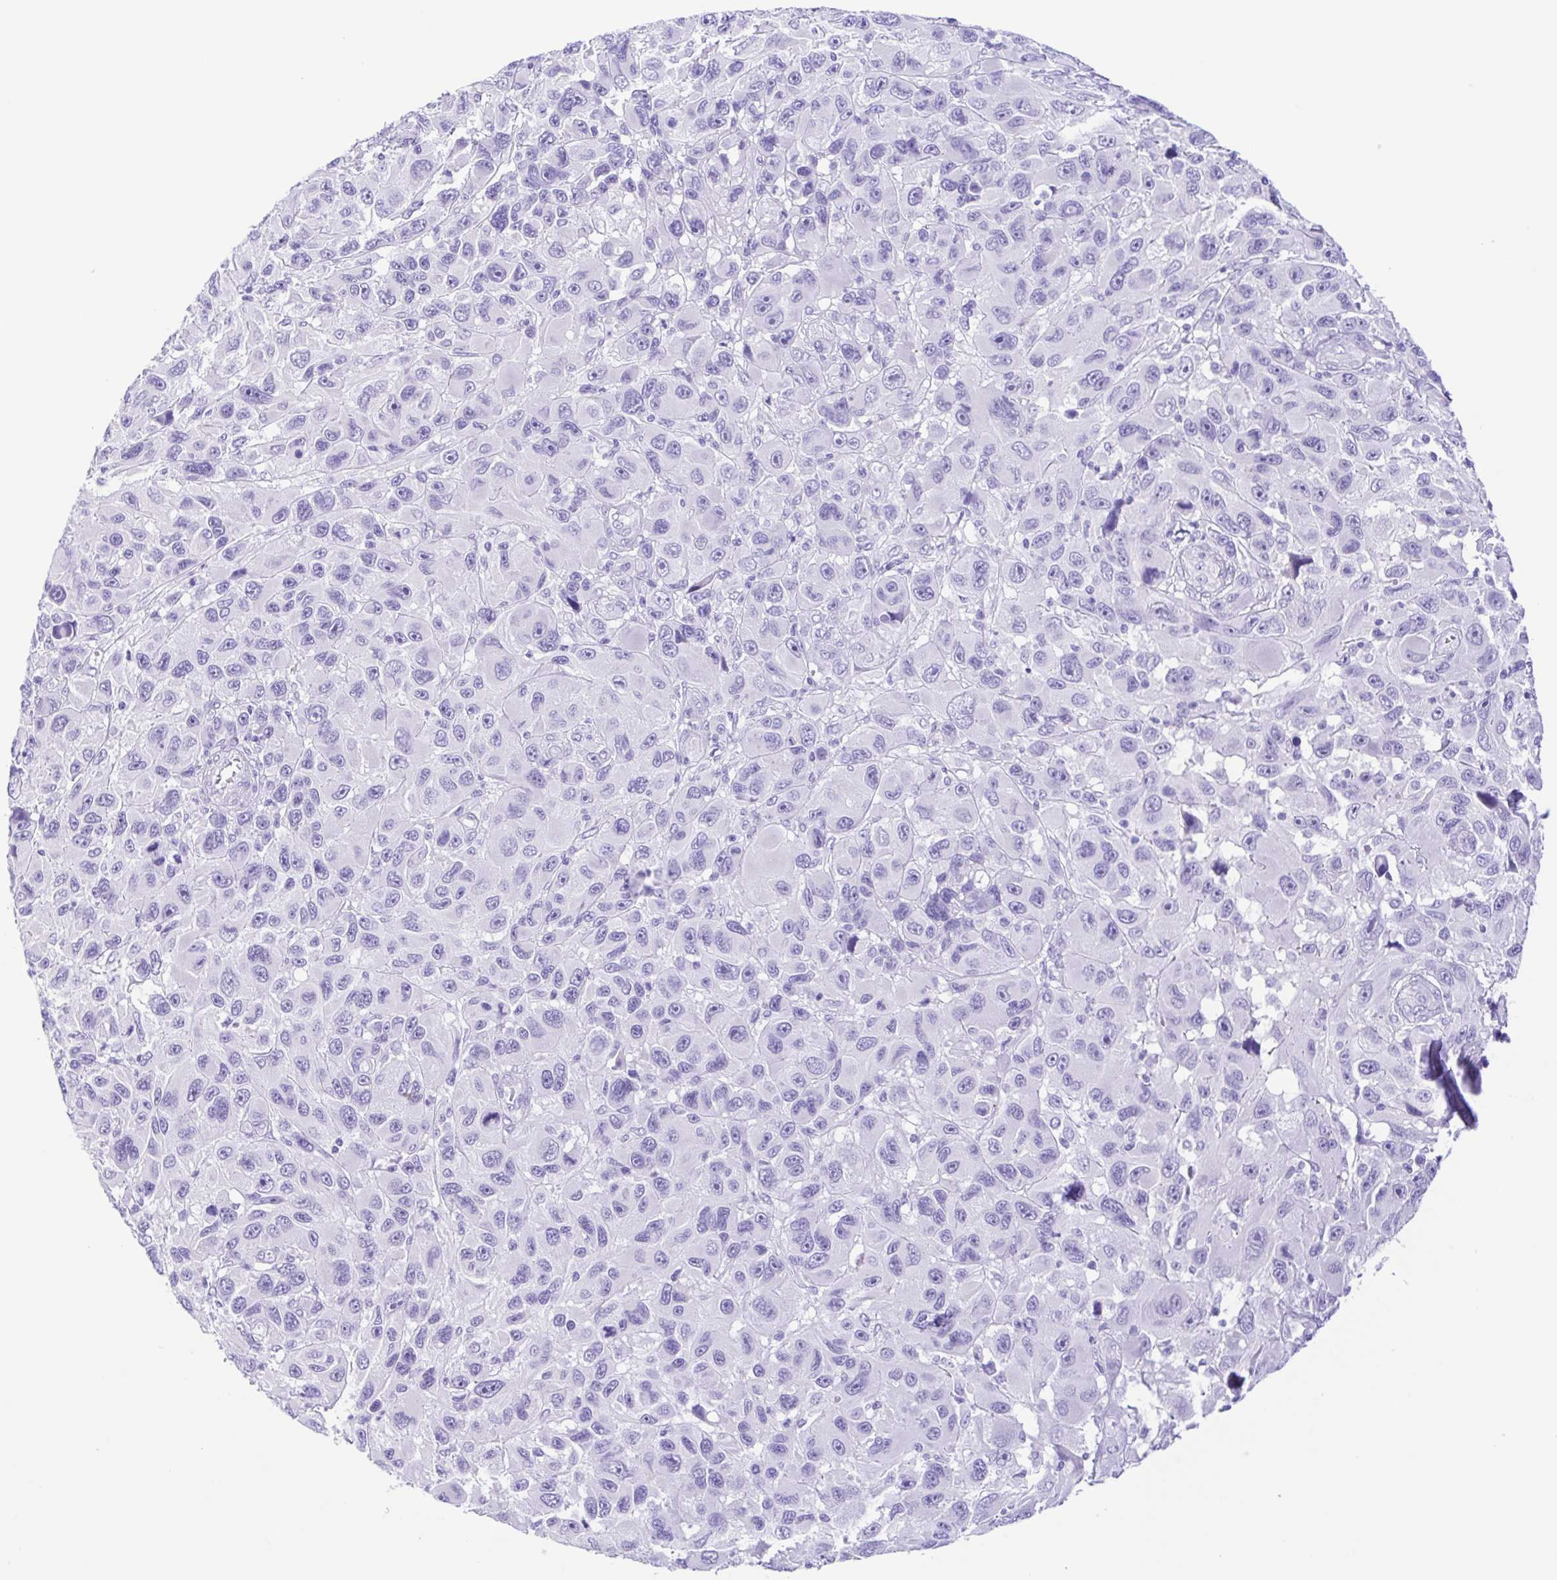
{"staining": {"intensity": "negative", "quantity": "none", "location": "none"}, "tissue": "melanoma", "cell_type": "Tumor cells", "image_type": "cancer", "snomed": [{"axis": "morphology", "description": "Malignant melanoma, NOS"}, {"axis": "topography", "description": "Skin"}], "caption": "Tumor cells are negative for protein expression in human malignant melanoma. (DAB immunohistochemistry, high magnification).", "gene": "CASP14", "patient": {"sex": "male", "age": 53}}